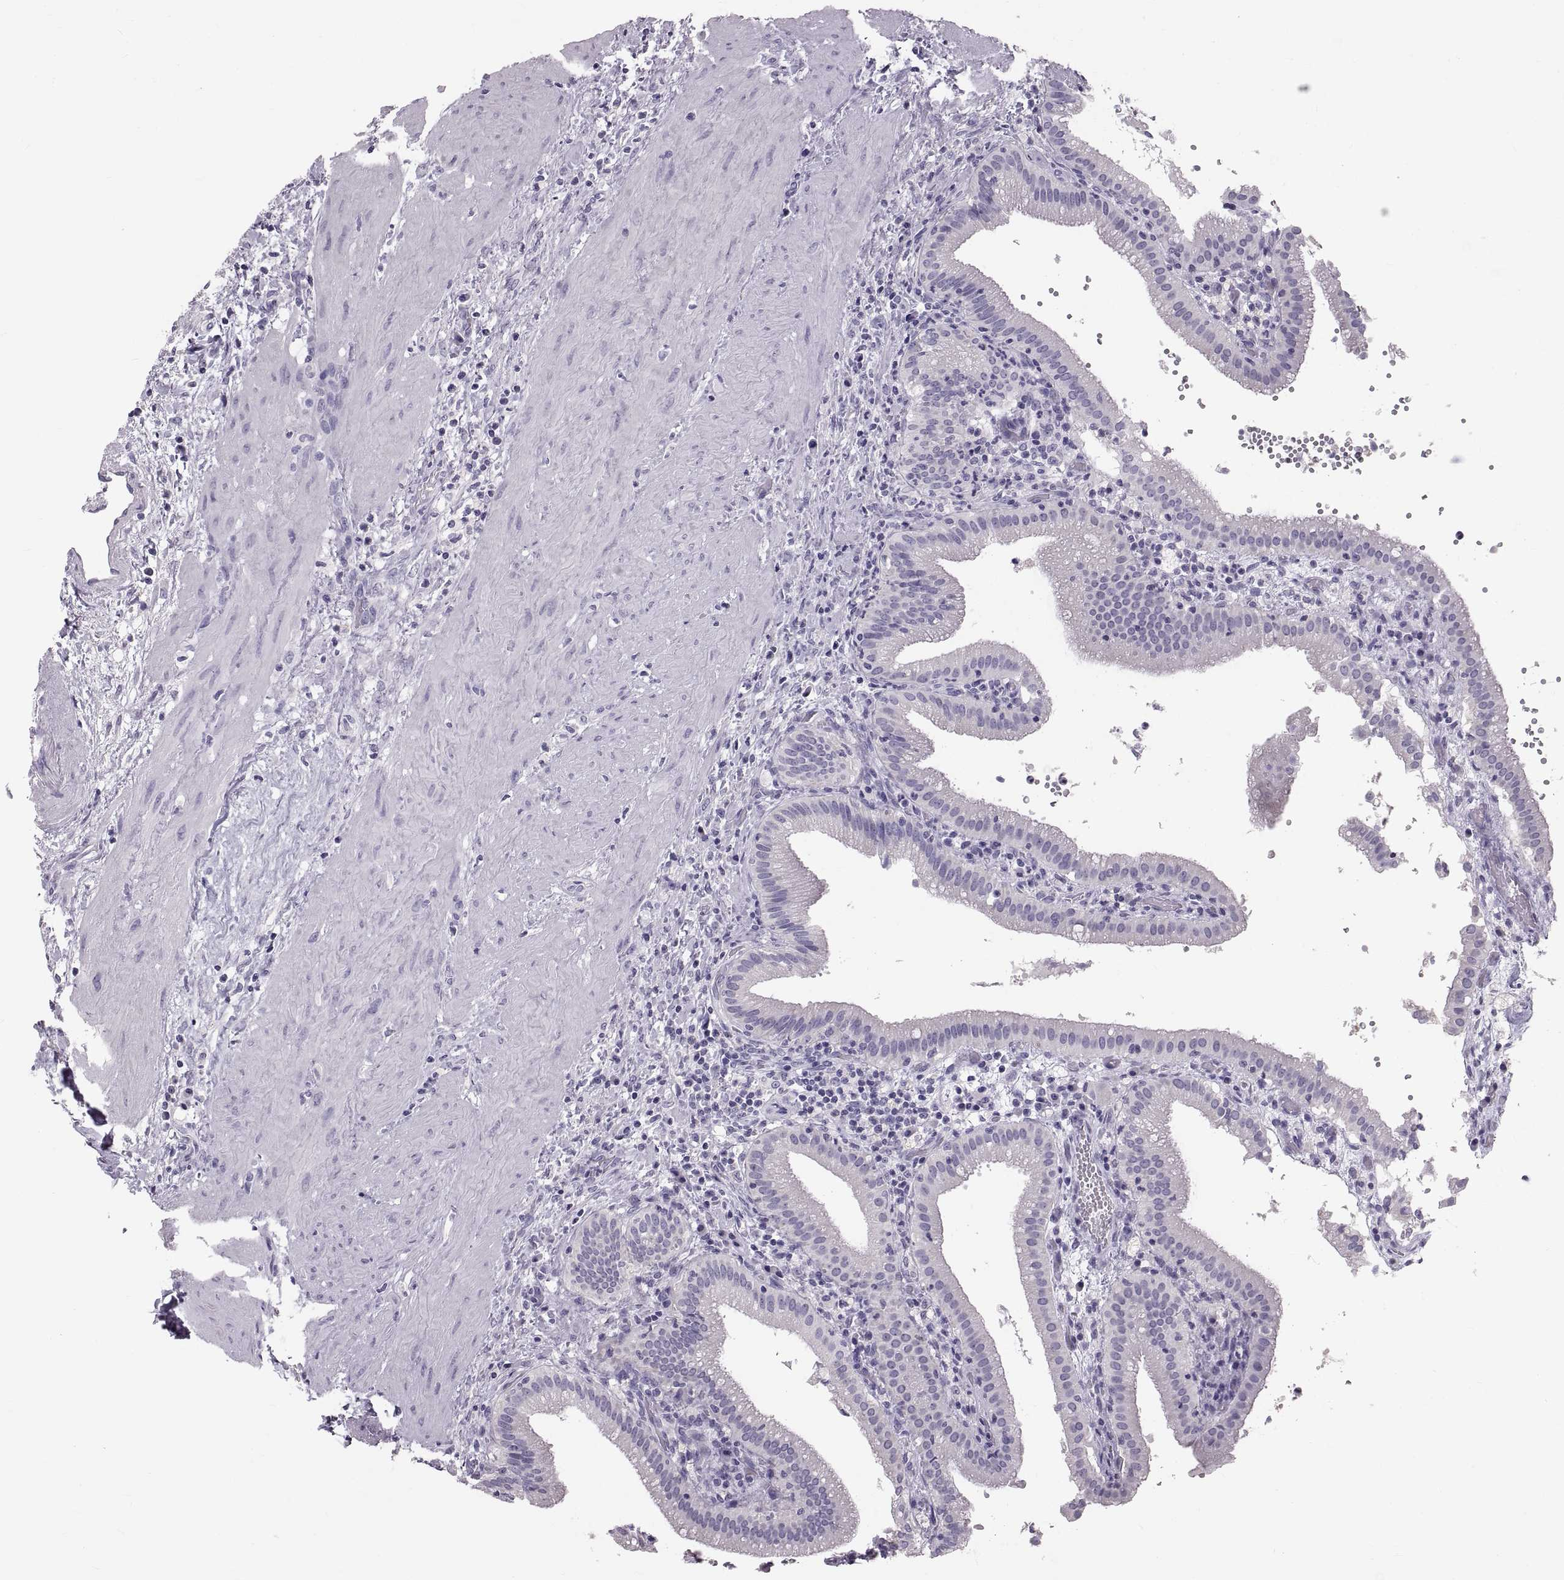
{"staining": {"intensity": "negative", "quantity": "none", "location": "none"}, "tissue": "gallbladder", "cell_type": "Glandular cells", "image_type": "normal", "snomed": [{"axis": "morphology", "description": "Normal tissue, NOS"}, {"axis": "topography", "description": "Gallbladder"}], "caption": "Human gallbladder stained for a protein using immunohistochemistry (IHC) demonstrates no staining in glandular cells.", "gene": "WBP2NL", "patient": {"sex": "male", "age": 42}}